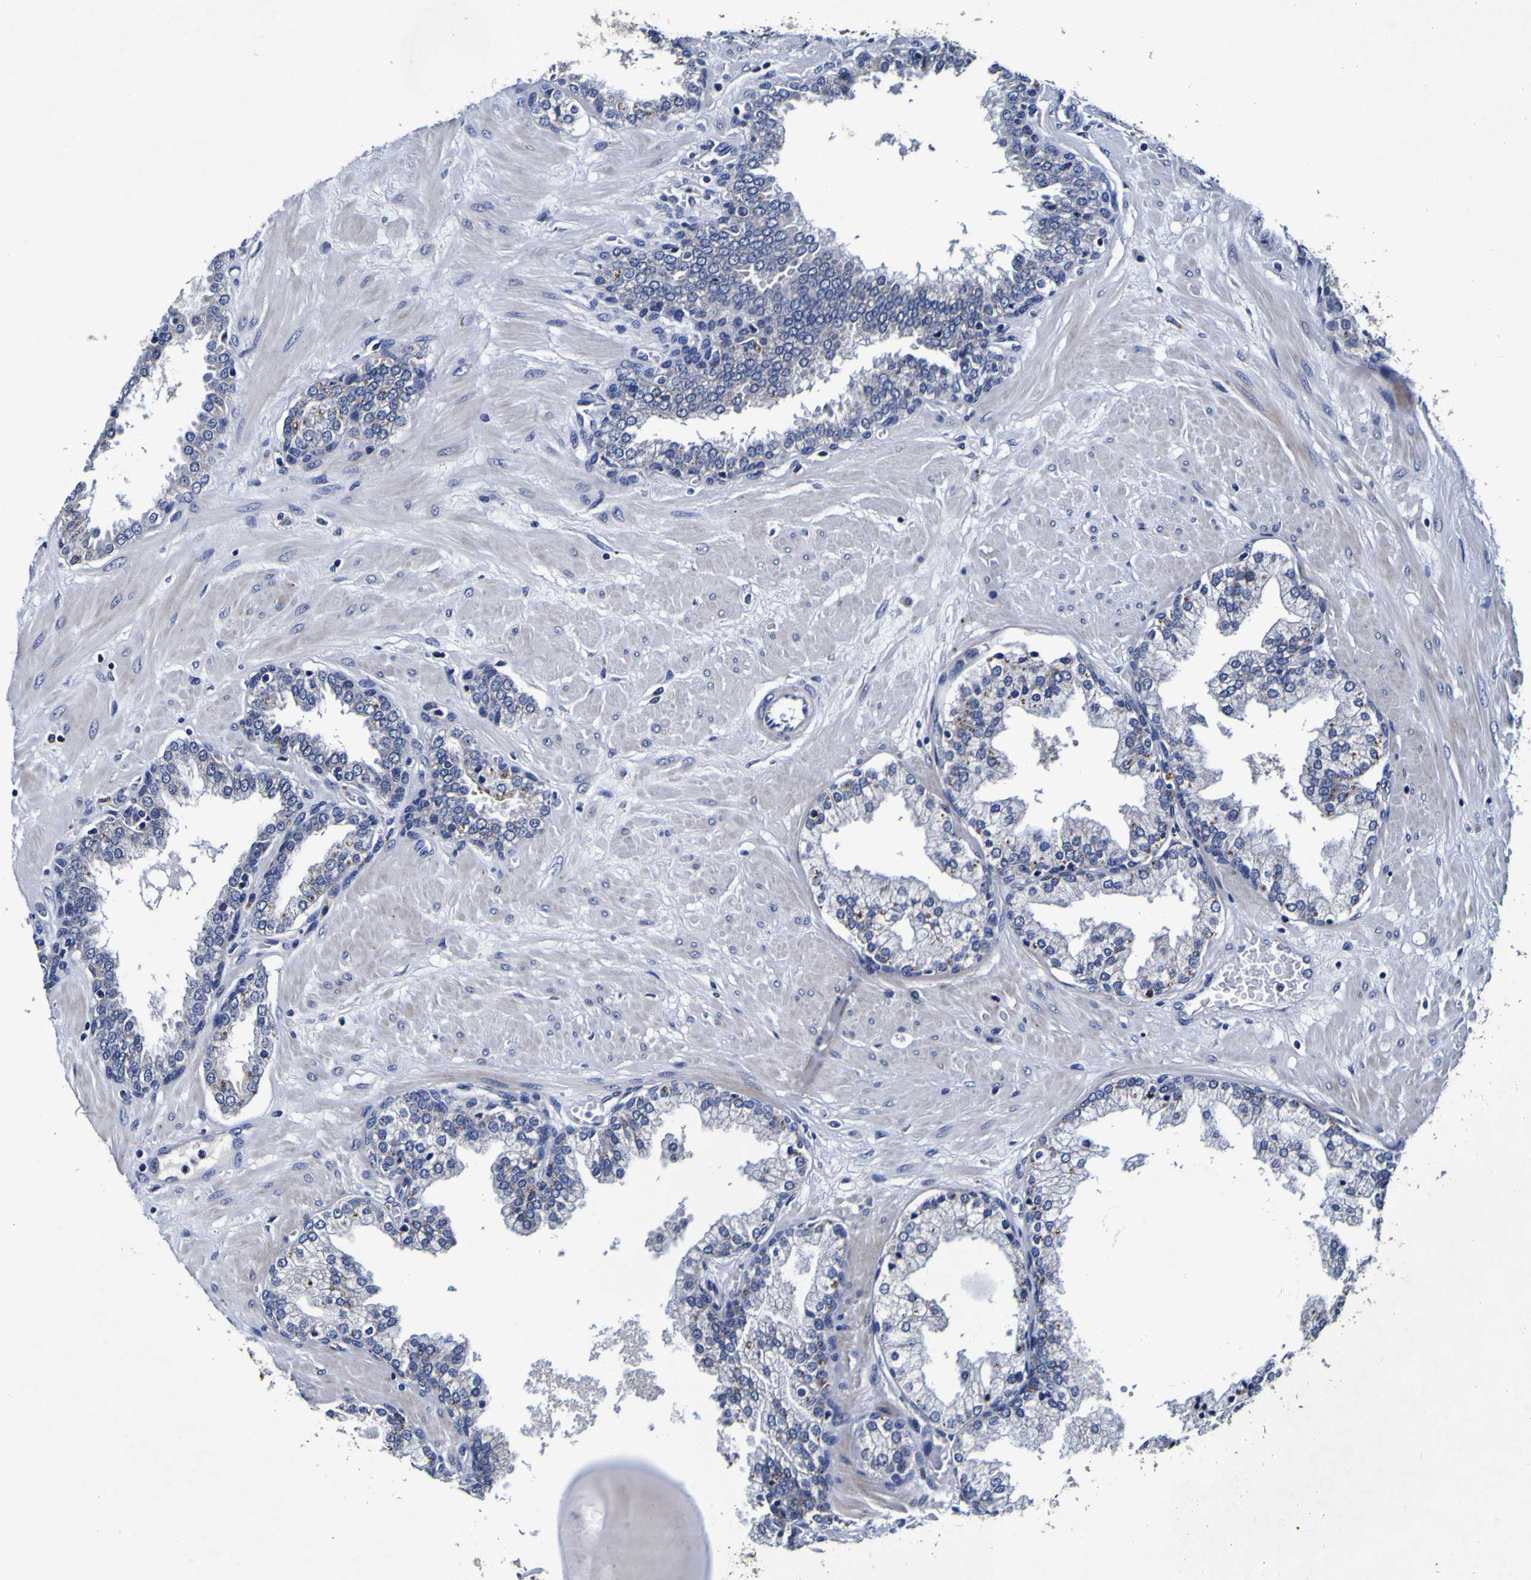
{"staining": {"intensity": "moderate", "quantity": "<25%", "location": "cytoplasmic/membranous"}, "tissue": "prostate", "cell_type": "Glandular cells", "image_type": "normal", "snomed": [{"axis": "morphology", "description": "Normal tissue, NOS"}, {"axis": "topography", "description": "Prostate"}], "caption": "Prostate stained with IHC reveals moderate cytoplasmic/membranous expression in approximately <25% of glandular cells. (DAB IHC with brightfield microscopy, high magnification).", "gene": "PANK4", "patient": {"sex": "male", "age": 51}}